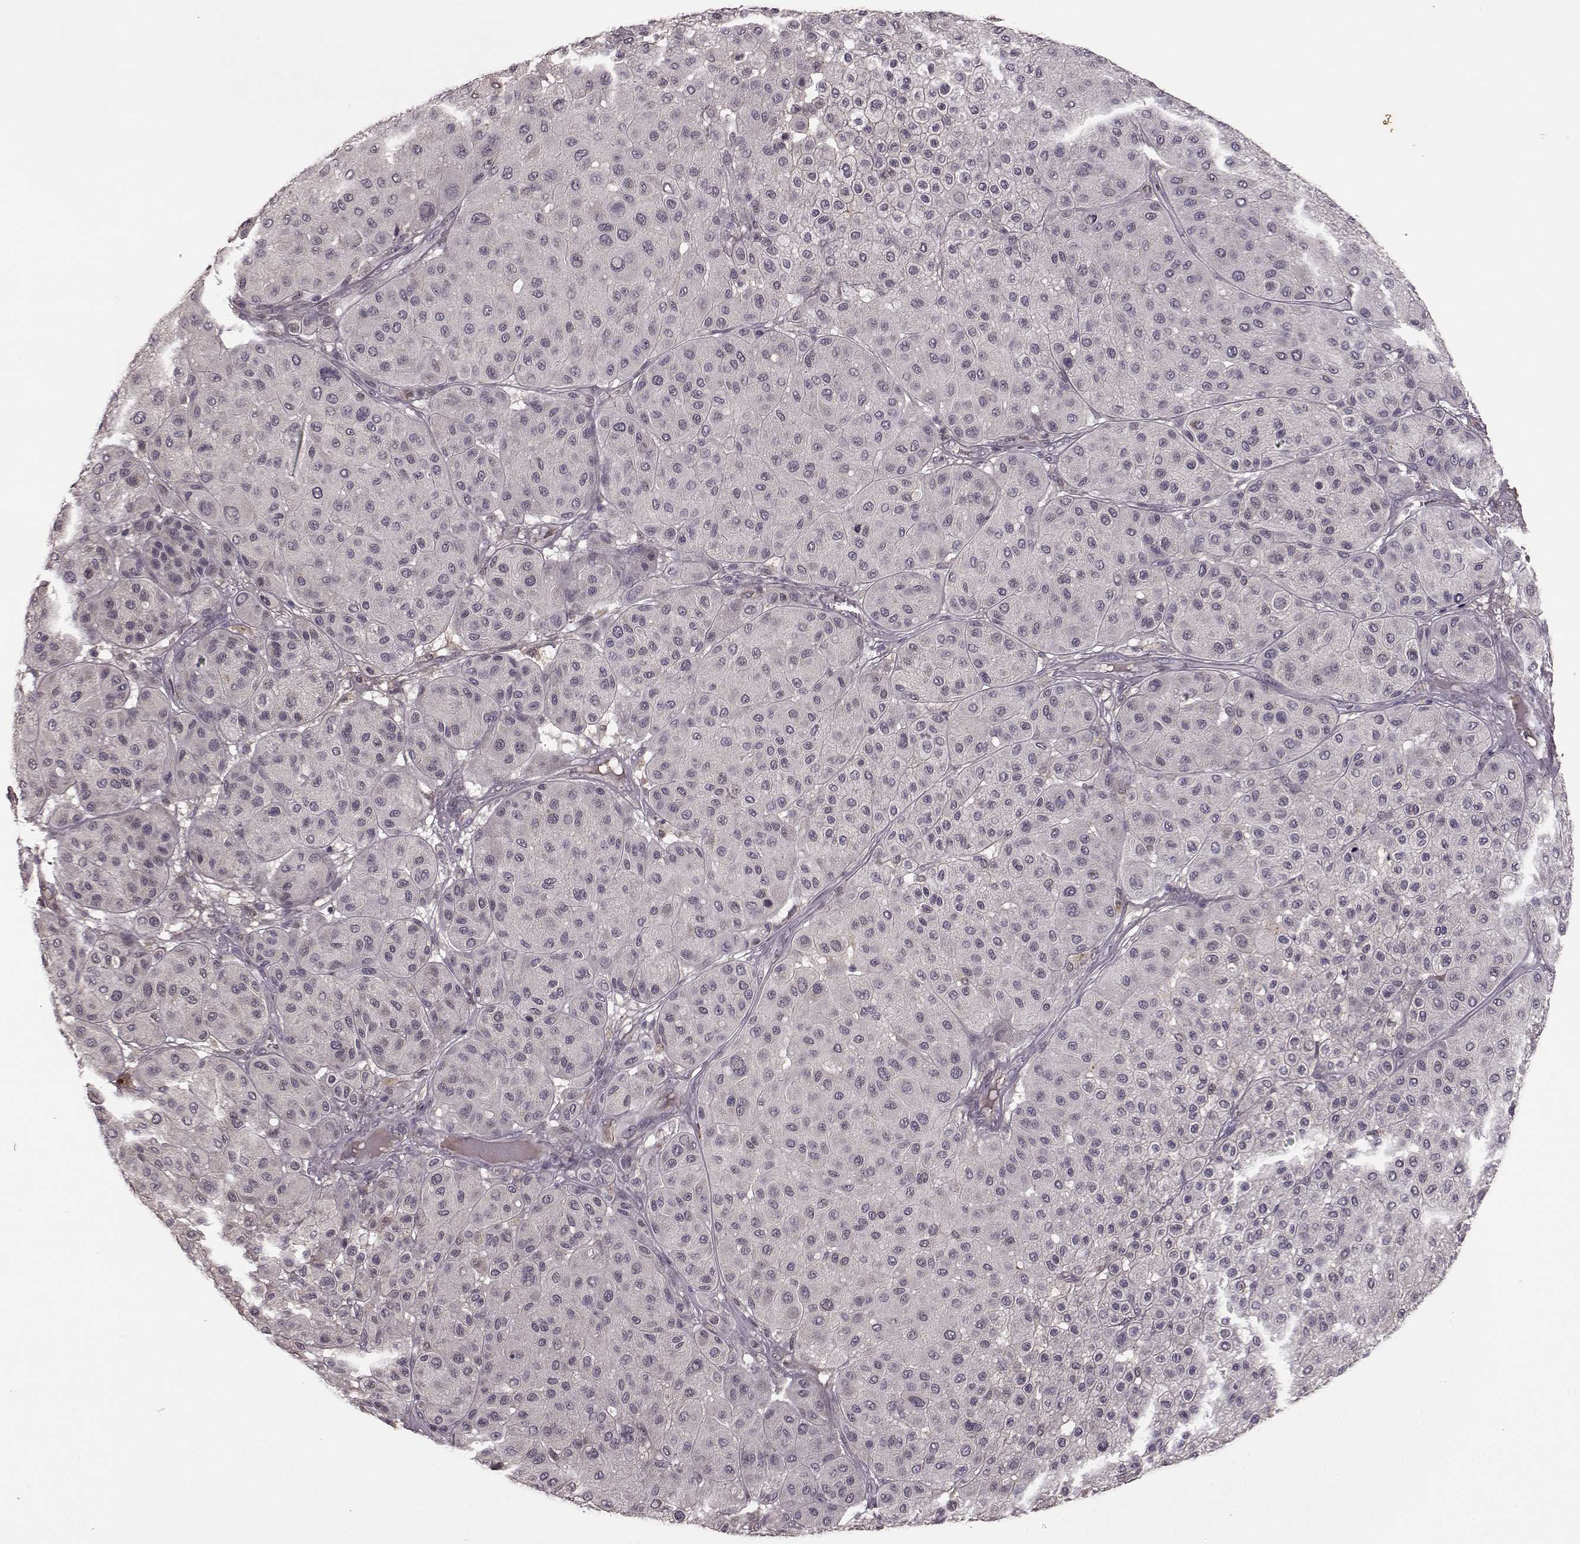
{"staining": {"intensity": "negative", "quantity": "none", "location": "none"}, "tissue": "melanoma", "cell_type": "Tumor cells", "image_type": "cancer", "snomed": [{"axis": "morphology", "description": "Malignant melanoma, Metastatic site"}, {"axis": "topography", "description": "Smooth muscle"}], "caption": "The immunohistochemistry histopathology image has no significant positivity in tumor cells of malignant melanoma (metastatic site) tissue.", "gene": "NRL", "patient": {"sex": "male", "age": 41}}